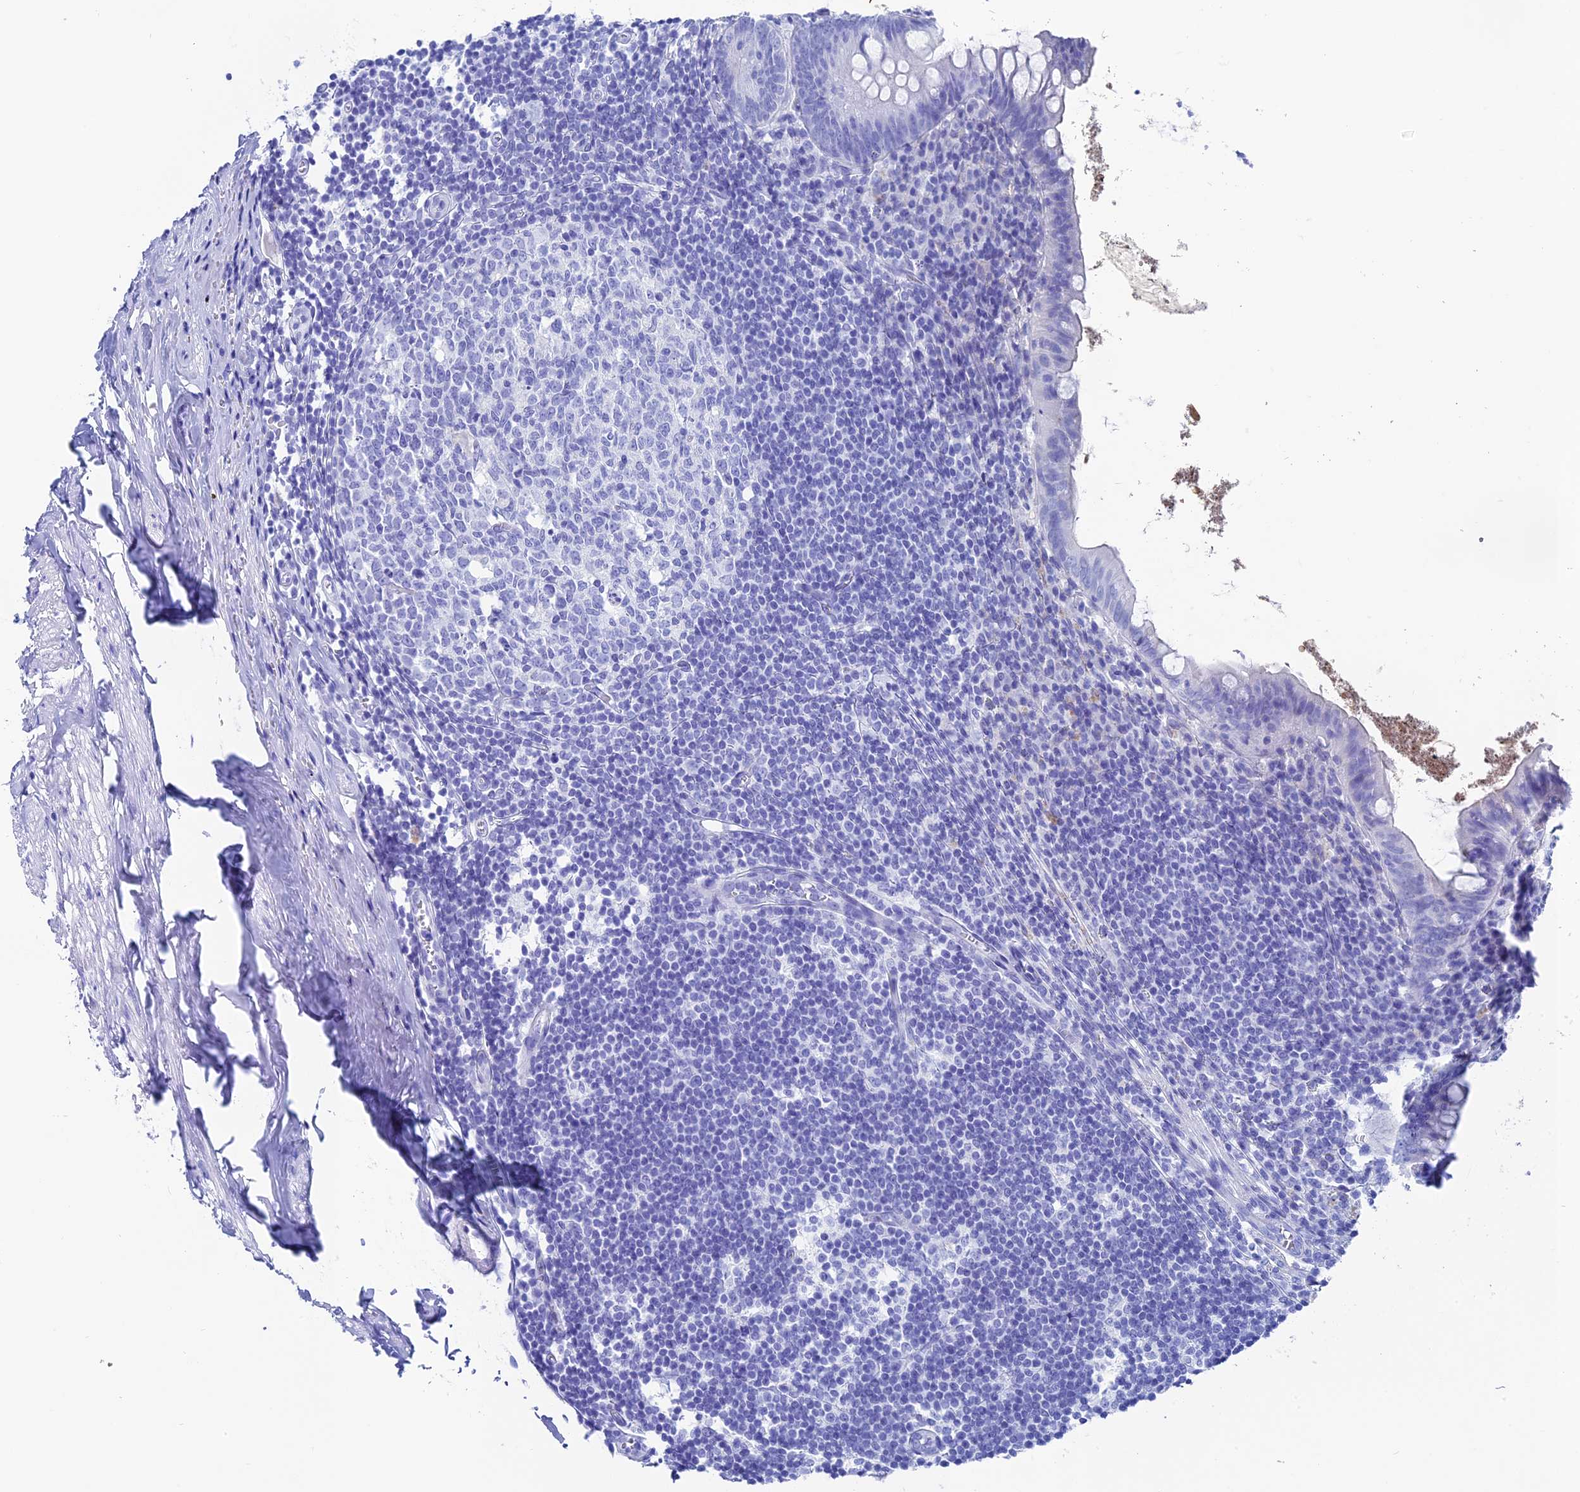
{"staining": {"intensity": "negative", "quantity": "none", "location": "none"}, "tissue": "appendix", "cell_type": "Glandular cells", "image_type": "normal", "snomed": [{"axis": "morphology", "description": "Normal tissue, NOS"}, {"axis": "topography", "description": "Appendix"}], "caption": "Immunohistochemistry (IHC) image of unremarkable appendix: human appendix stained with DAB (3,3'-diaminobenzidine) demonstrates no significant protein staining in glandular cells.", "gene": "ANKRD29", "patient": {"sex": "female", "age": 51}}